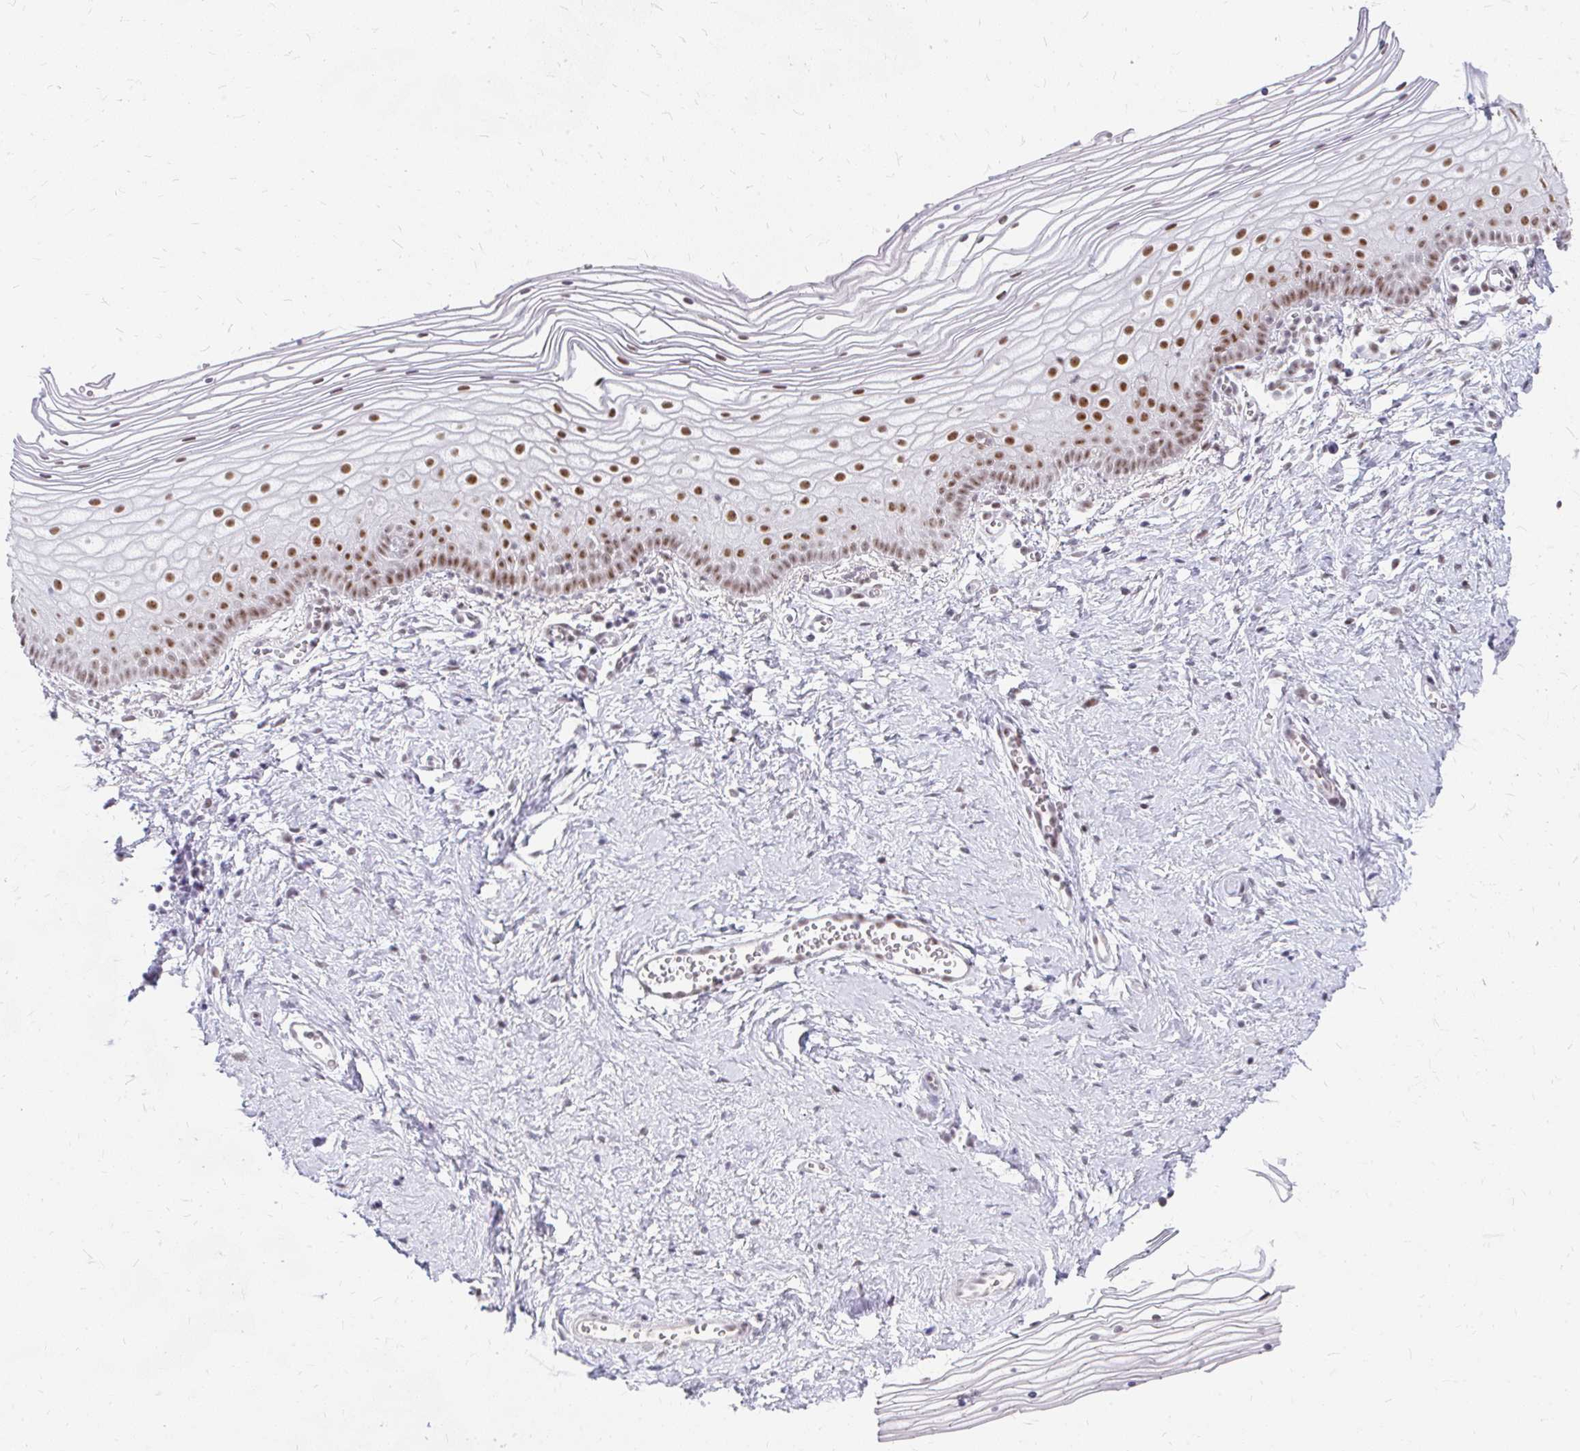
{"staining": {"intensity": "strong", "quantity": ">75%", "location": "nuclear"}, "tissue": "vagina", "cell_type": "Squamous epithelial cells", "image_type": "normal", "snomed": [{"axis": "morphology", "description": "Normal tissue, NOS"}, {"axis": "topography", "description": "Vagina"}], "caption": "Vagina stained with IHC displays strong nuclear positivity in approximately >75% of squamous epithelial cells.", "gene": "GTF2H1", "patient": {"sex": "female", "age": 56}}